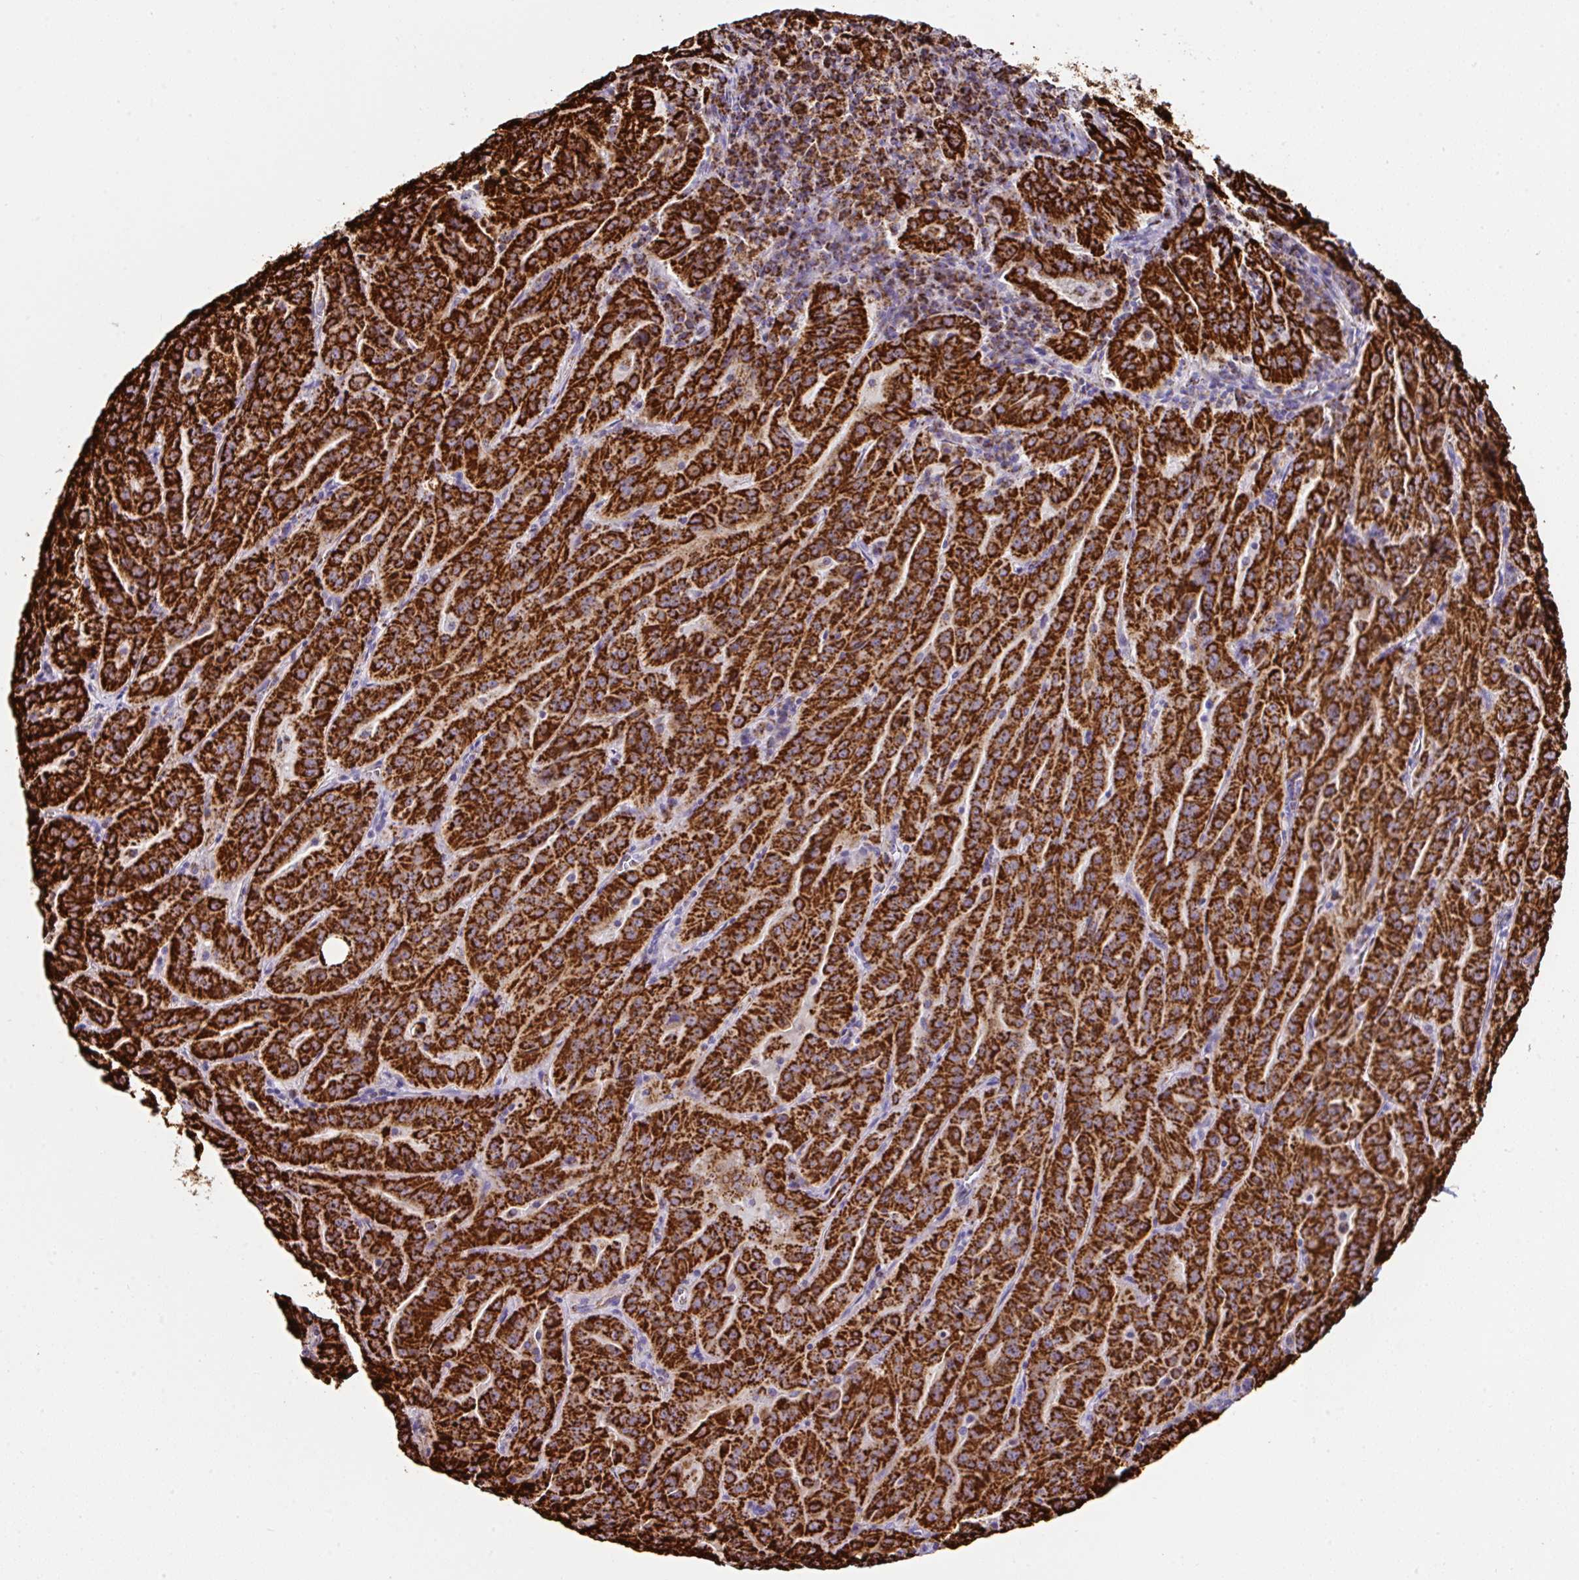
{"staining": {"intensity": "strong", "quantity": ">75%", "location": "cytoplasmic/membranous"}, "tissue": "pancreatic cancer", "cell_type": "Tumor cells", "image_type": "cancer", "snomed": [{"axis": "morphology", "description": "Adenocarcinoma, NOS"}, {"axis": "topography", "description": "Pancreas"}], "caption": "Pancreatic cancer (adenocarcinoma) tissue demonstrates strong cytoplasmic/membranous positivity in about >75% of tumor cells, visualized by immunohistochemistry.", "gene": "ANKRD33B", "patient": {"sex": "male", "age": 63}}